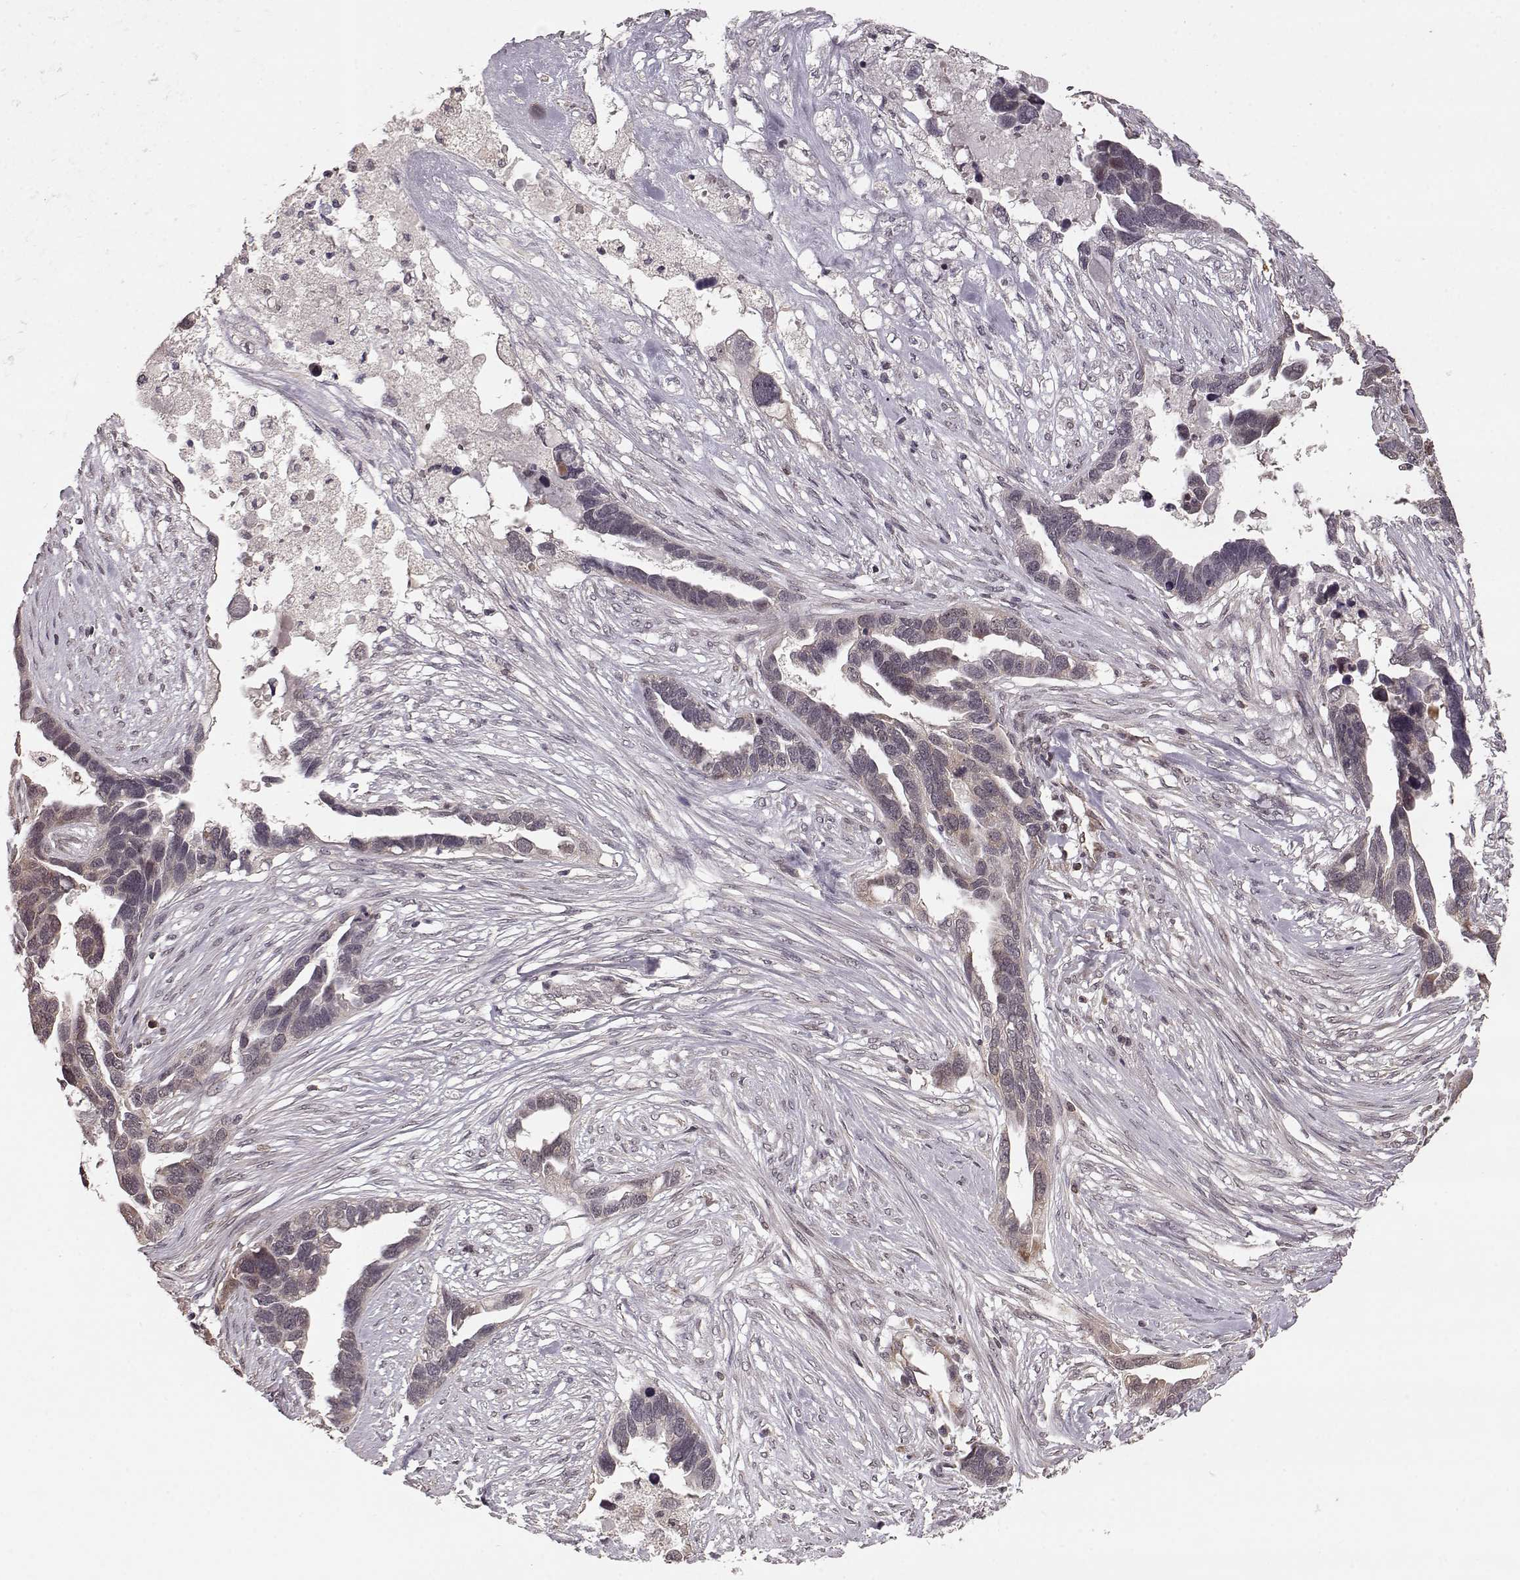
{"staining": {"intensity": "weak", "quantity": ">75%", "location": "cytoplasmic/membranous"}, "tissue": "ovarian cancer", "cell_type": "Tumor cells", "image_type": "cancer", "snomed": [{"axis": "morphology", "description": "Cystadenocarcinoma, serous, NOS"}, {"axis": "topography", "description": "Ovary"}], "caption": "Brown immunohistochemical staining in human ovarian cancer (serous cystadenocarcinoma) reveals weak cytoplasmic/membranous expression in about >75% of tumor cells.", "gene": "ELOVL5", "patient": {"sex": "female", "age": 54}}